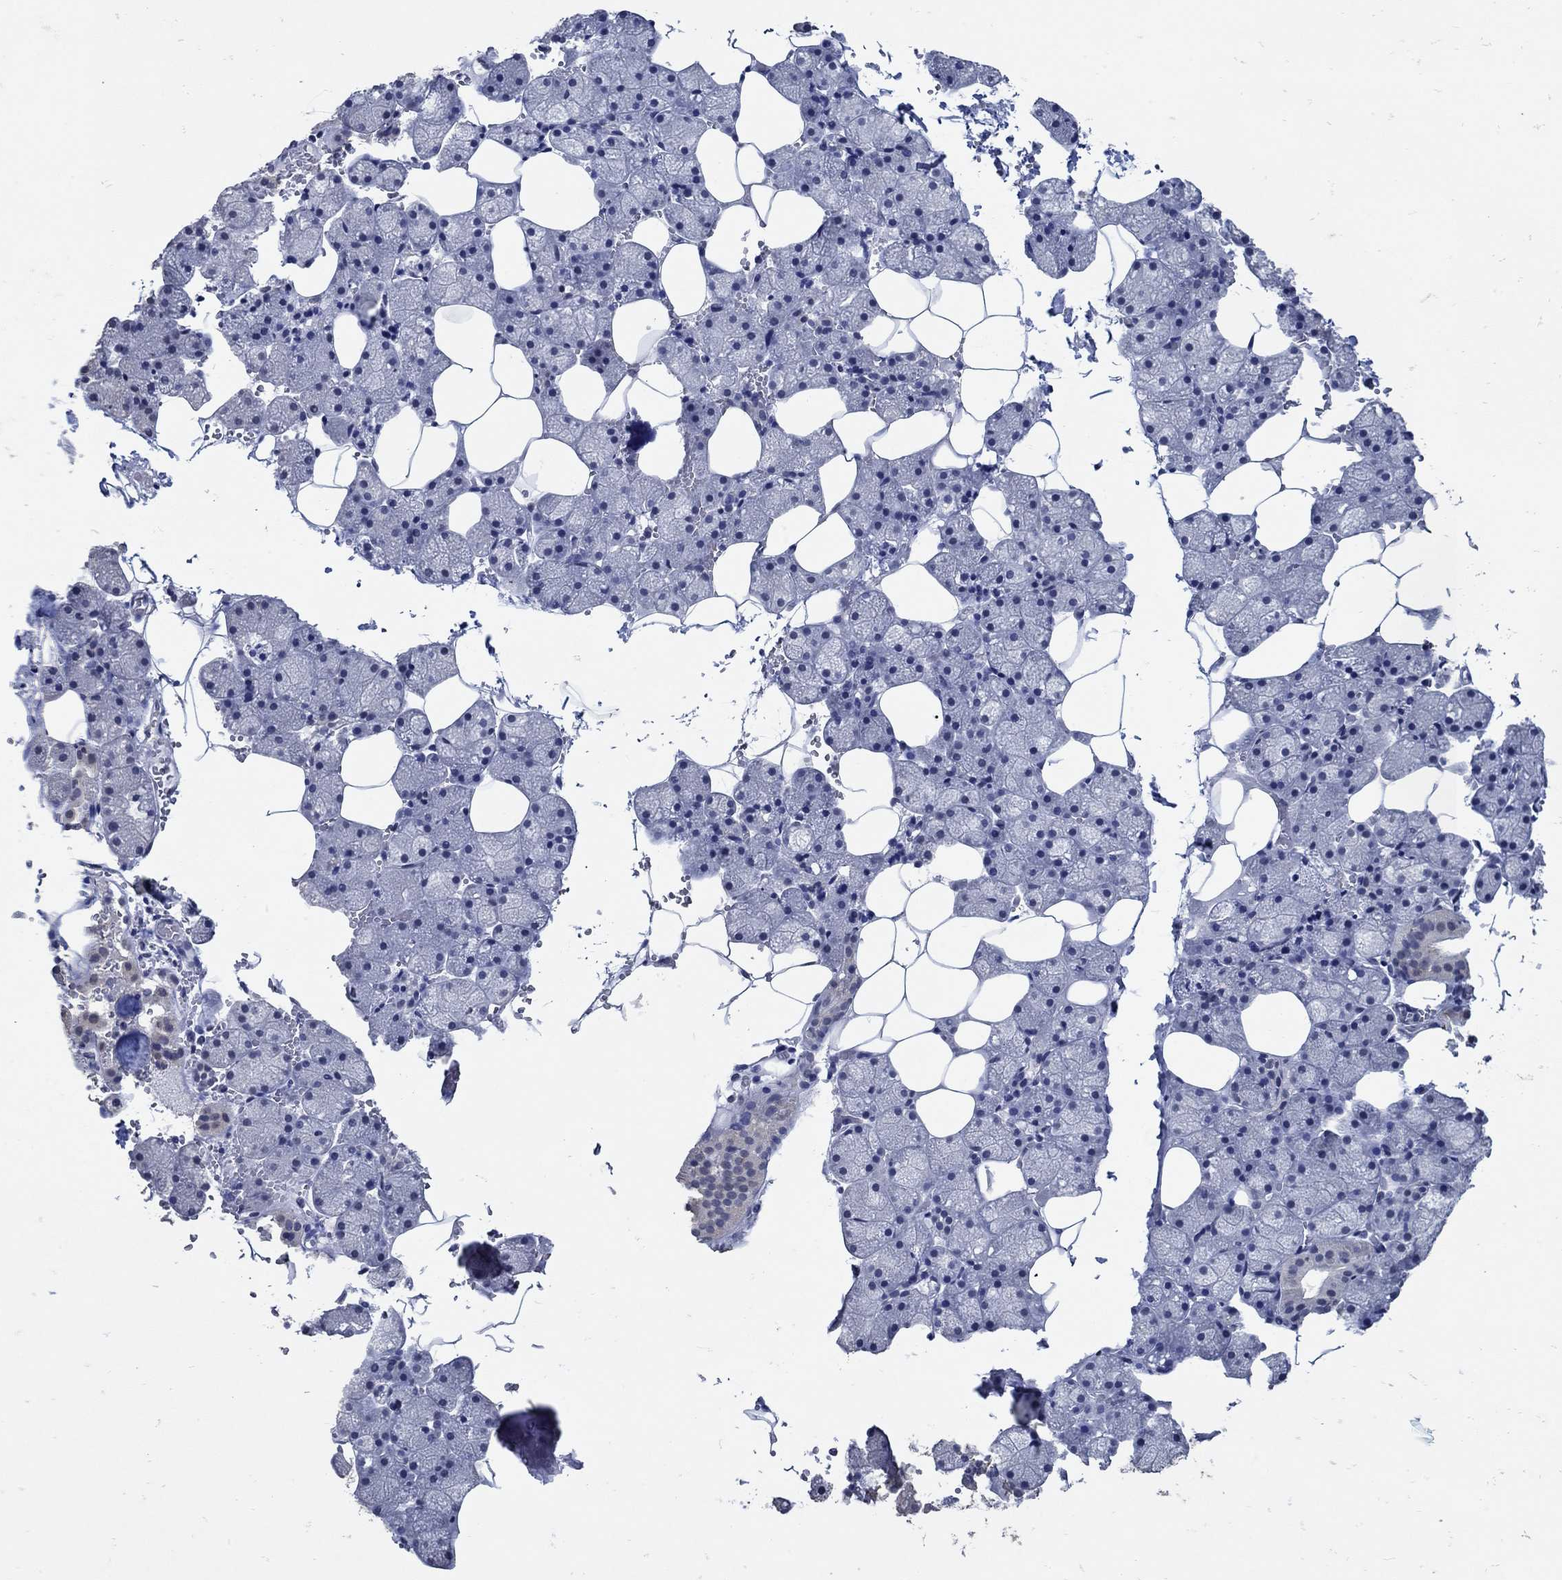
{"staining": {"intensity": "negative", "quantity": "none", "location": "none"}, "tissue": "salivary gland", "cell_type": "Glandular cells", "image_type": "normal", "snomed": [{"axis": "morphology", "description": "Normal tissue, NOS"}, {"axis": "topography", "description": "Salivary gland"}], "caption": "This histopathology image is of normal salivary gland stained with immunohistochemistry (IHC) to label a protein in brown with the nuclei are counter-stained blue. There is no staining in glandular cells. (Stains: DAB IHC with hematoxylin counter stain, Microscopy: brightfield microscopy at high magnification).", "gene": "KCNN3", "patient": {"sex": "male", "age": 38}}